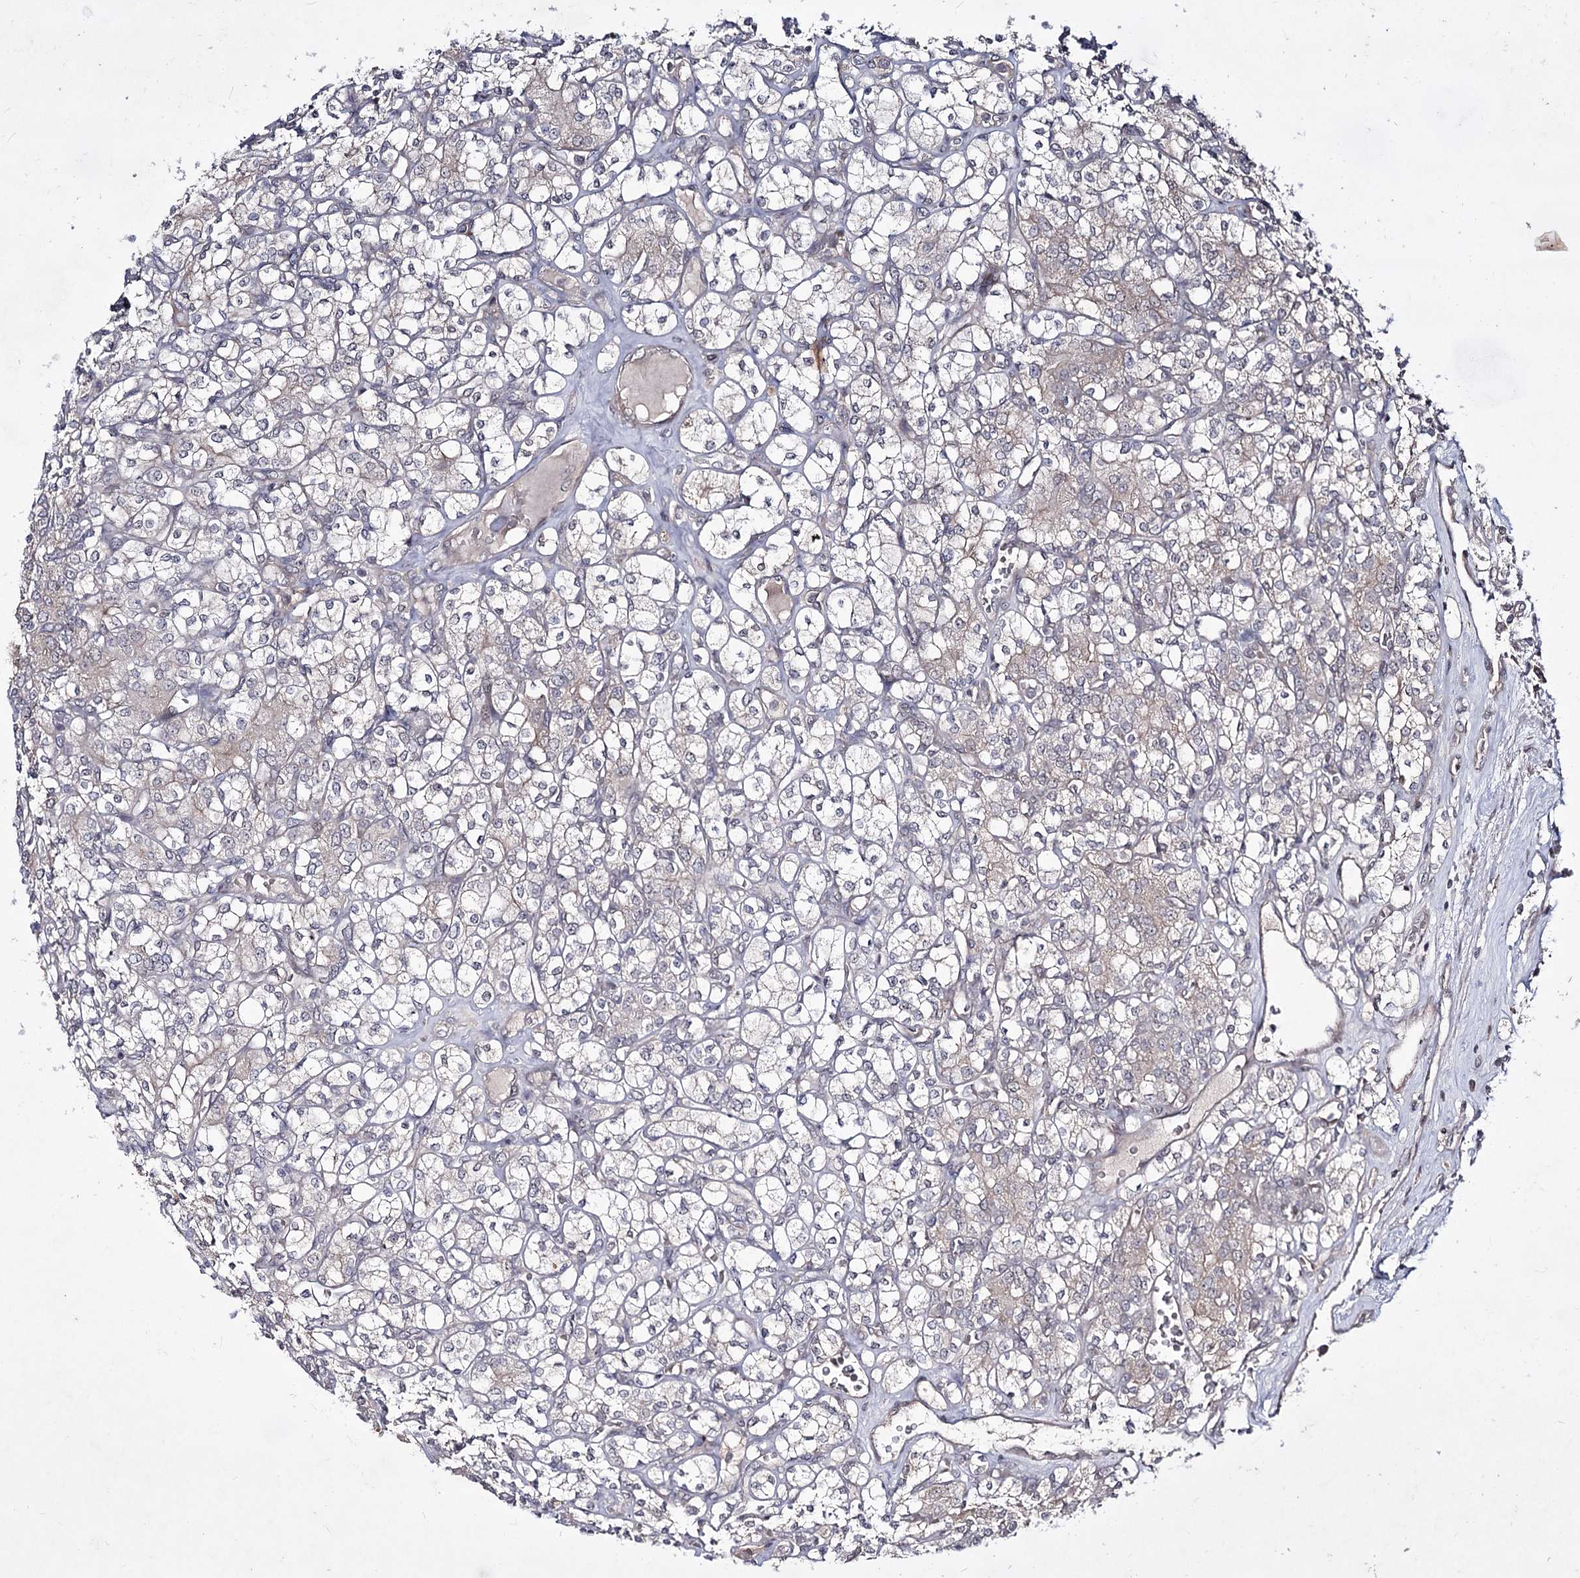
{"staining": {"intensity": "negative", "quantity": "none", "location": "none"}, "tissue": "renal cancer", "cell_type": "Tumor cells", "image_type": "cancer", "snomed": [{"axis": "morphology", "description": "Adenocarcinoma, NOS"}, {"axis": "topography", "description": "Kidney"}], "caption": "Immunohistochemistry (IHC) of human renal cancer (adenocarcinoma) displays no expression in tumor cells. The staining was performed using DAB (3,3'-diaminobenzidine) to visualize the protein expression in brown, while the nuclei were stained in blue with hematoxylin (Magnification: 20x).", "gene": "HOXC11", "patient": {"sex": "male", "age": 77}}